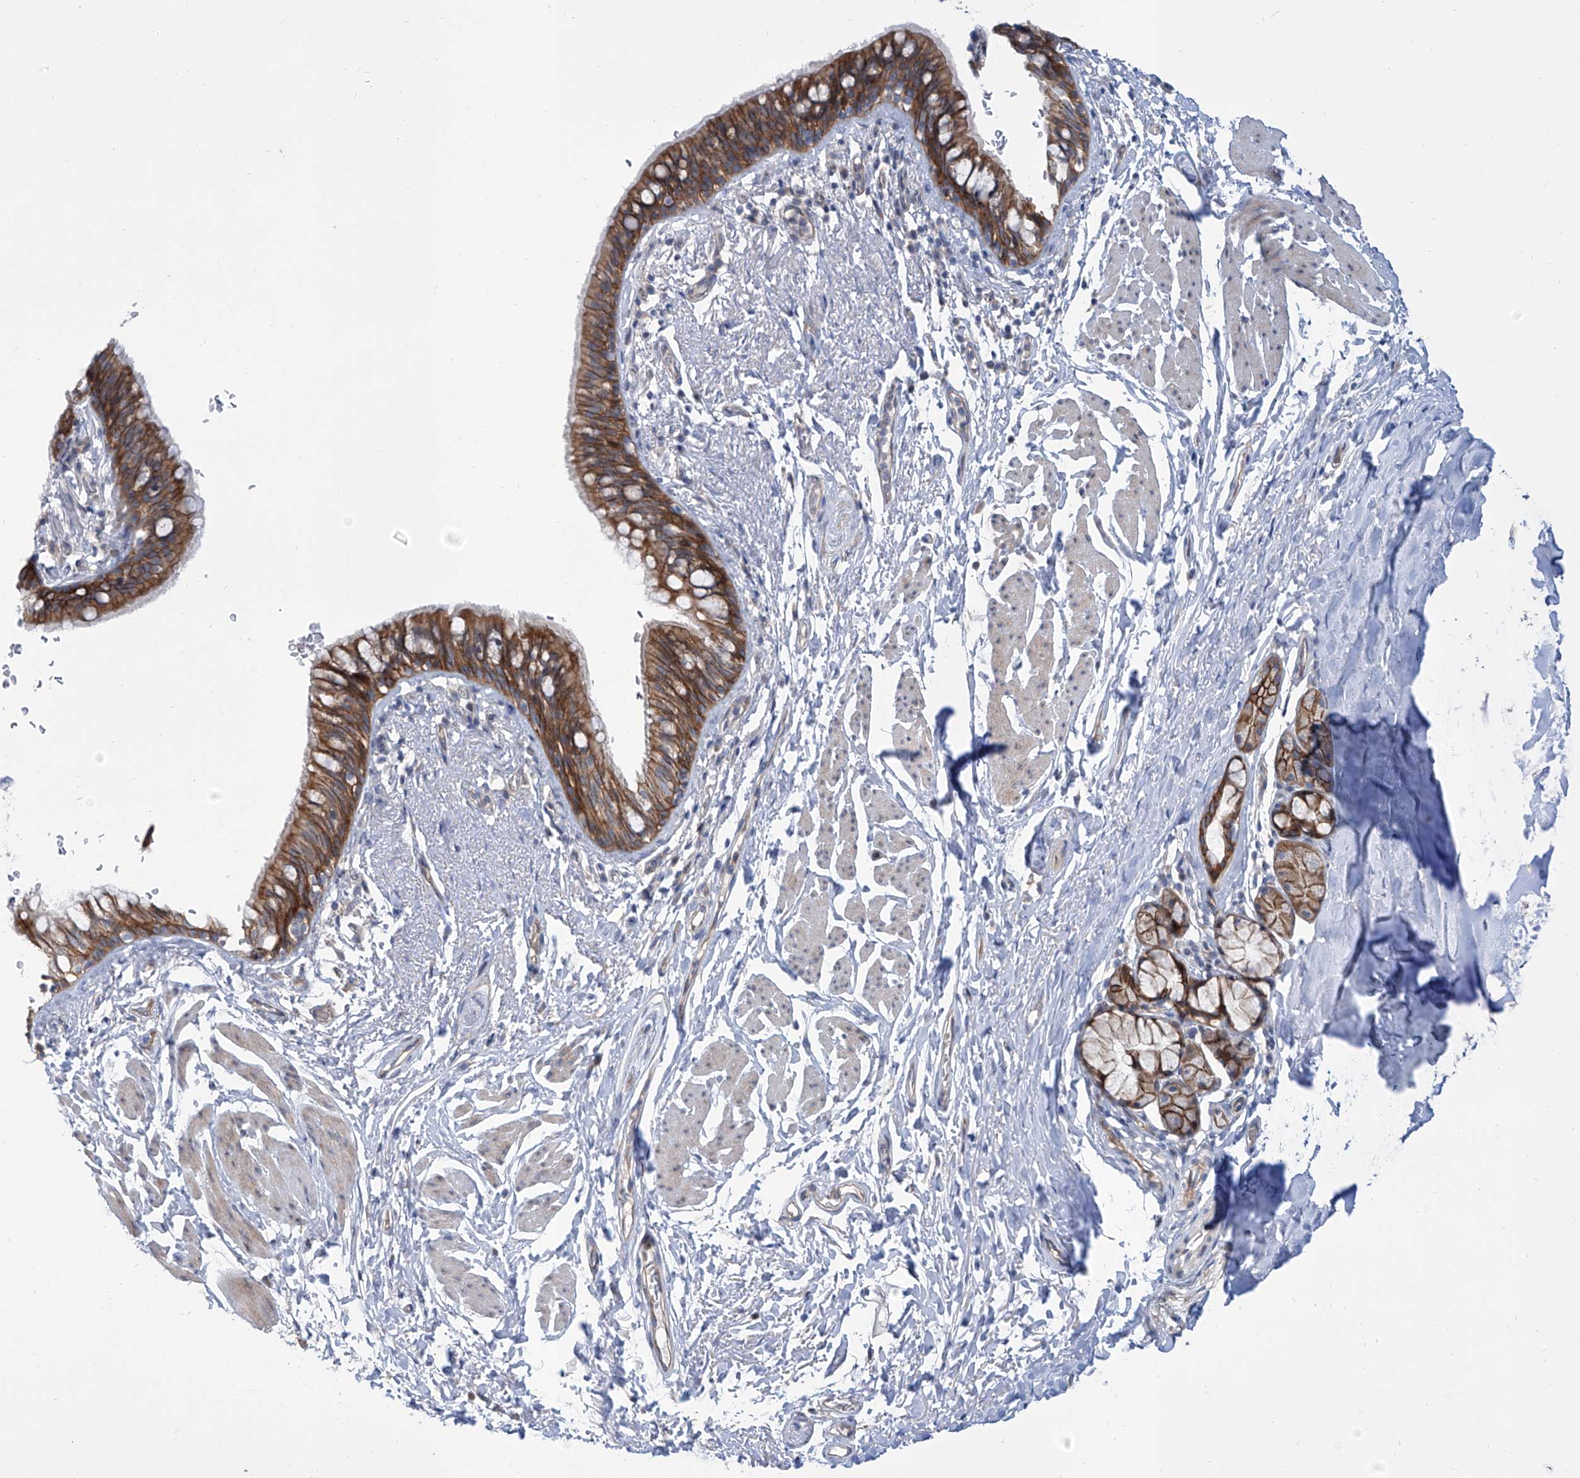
{"staining": {"intensity": "moderate", "quantity": ">75%", "location": "cytoplasmic/membranous"}, "tissue": "bronchus", "cell_type": "Respiratory epithelial cells", "image_type": "normal", "snomed": [{"axis": "morphology", "description": "Normal tissue, NOS"}, {"axis": "topography", "description": "Cartilage tissue"}, {"axis": "topography", "description": "Bronchus"}], "caption": "Respiratory epithelial cells demonstrate moderate cytoplasmic/membranous positivity in about >75% of cells in unremarkable bronchus. (Brightfield microscopy of DAB IHC at high magnification).", "gene": "LRRC1", "patient": {"sex": "female", "age": 36}}